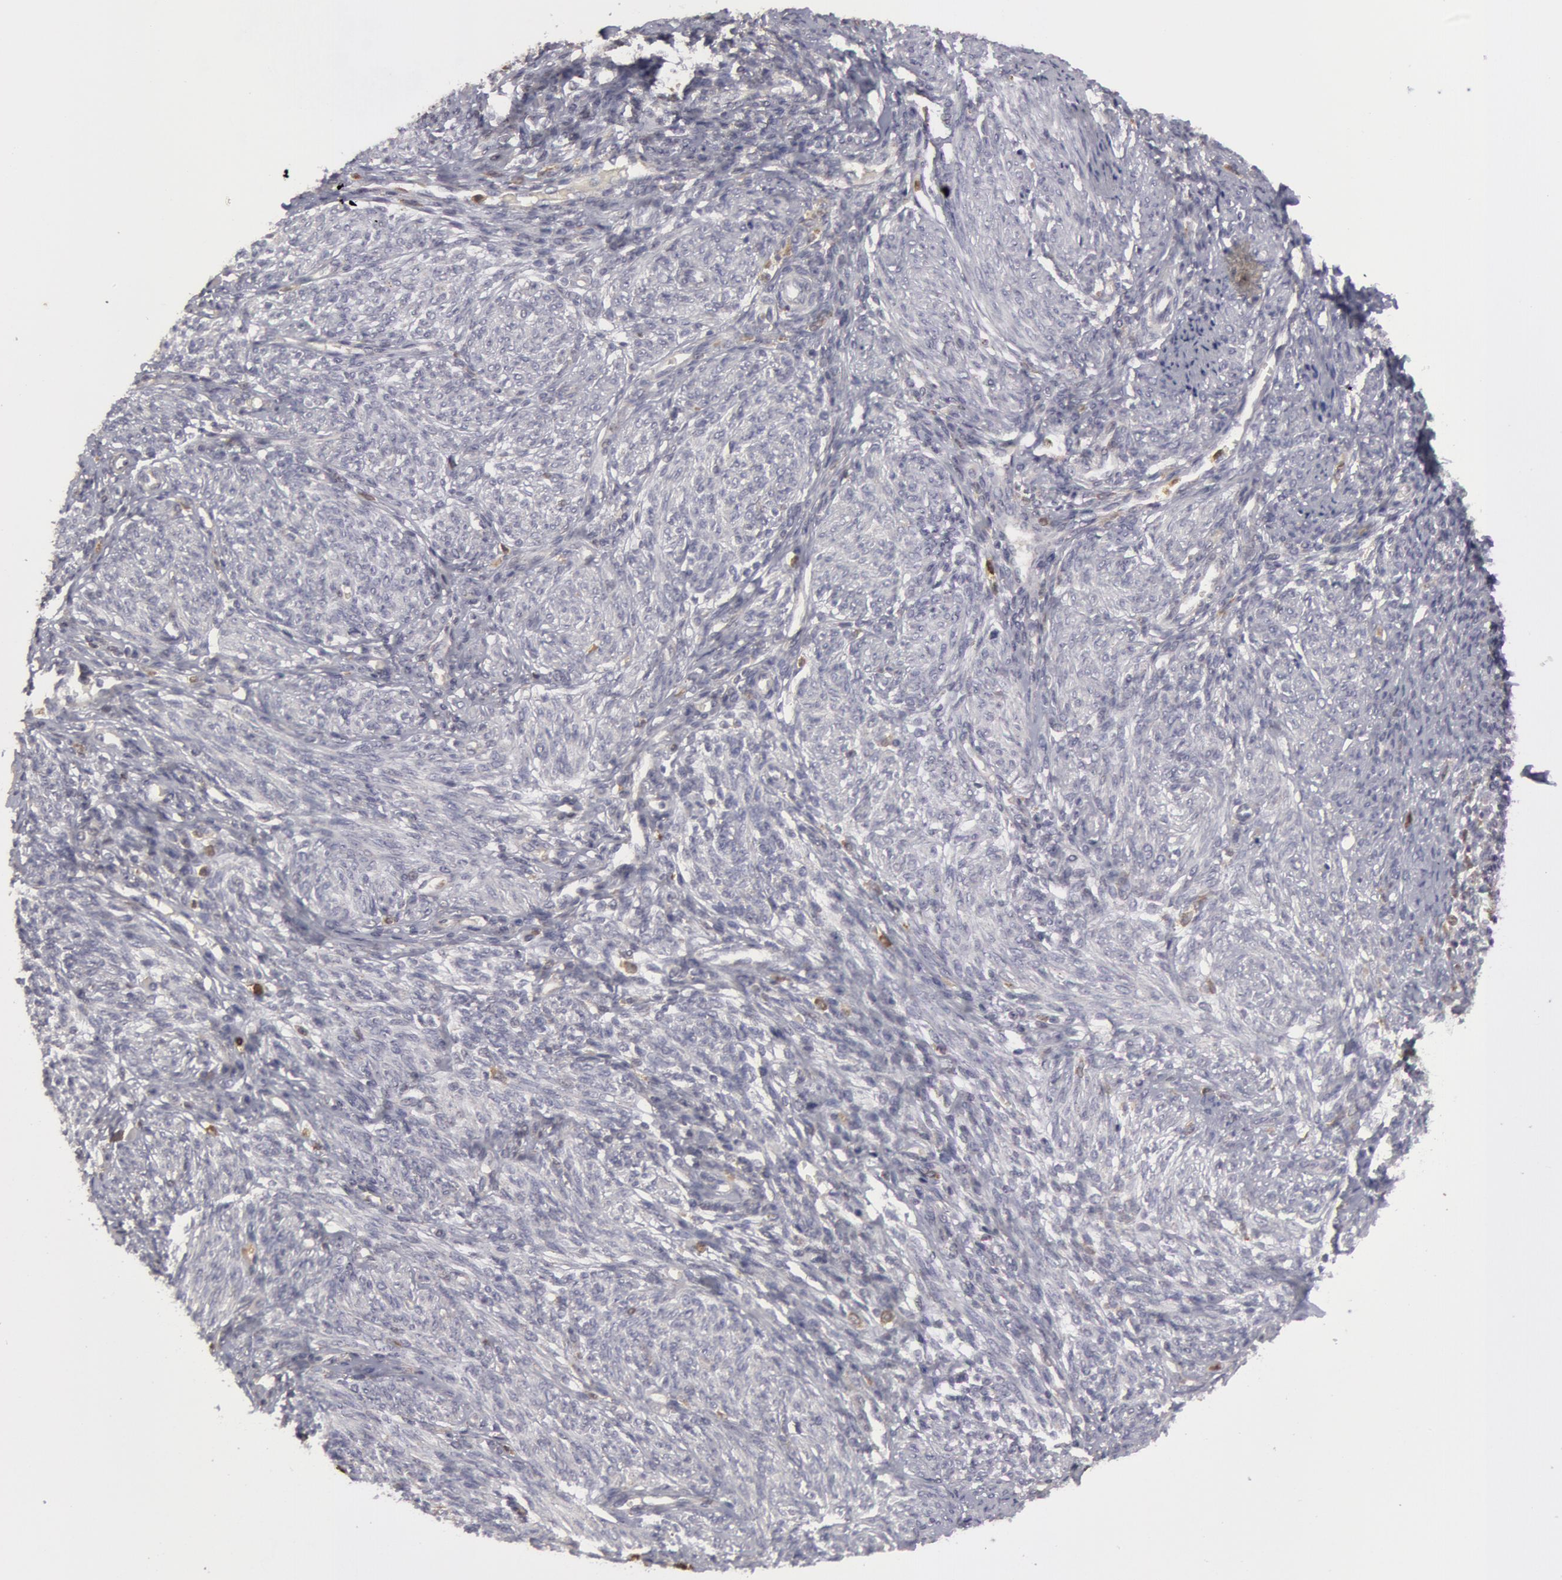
{"staining": {"intensity": "negative", "quantity": "none", "location": "none"}, "tissue": "endometrium", "cell_type": "Cells in endometrial stroma", "image_type": "normal", "snomed": [{"axis": "morphology", "description": "Normal tissue, NOS"}, {"axis": "topography", "description": "Endometrium"}], "caption": "Cells in endometrial stroma show no significant protein positivity in benign endometrium. (DAB (3,3'-diaminobenzidine) IHC, high magnification).", "gene": "CAT", "patient": {"sex": "female", "age": 82}}